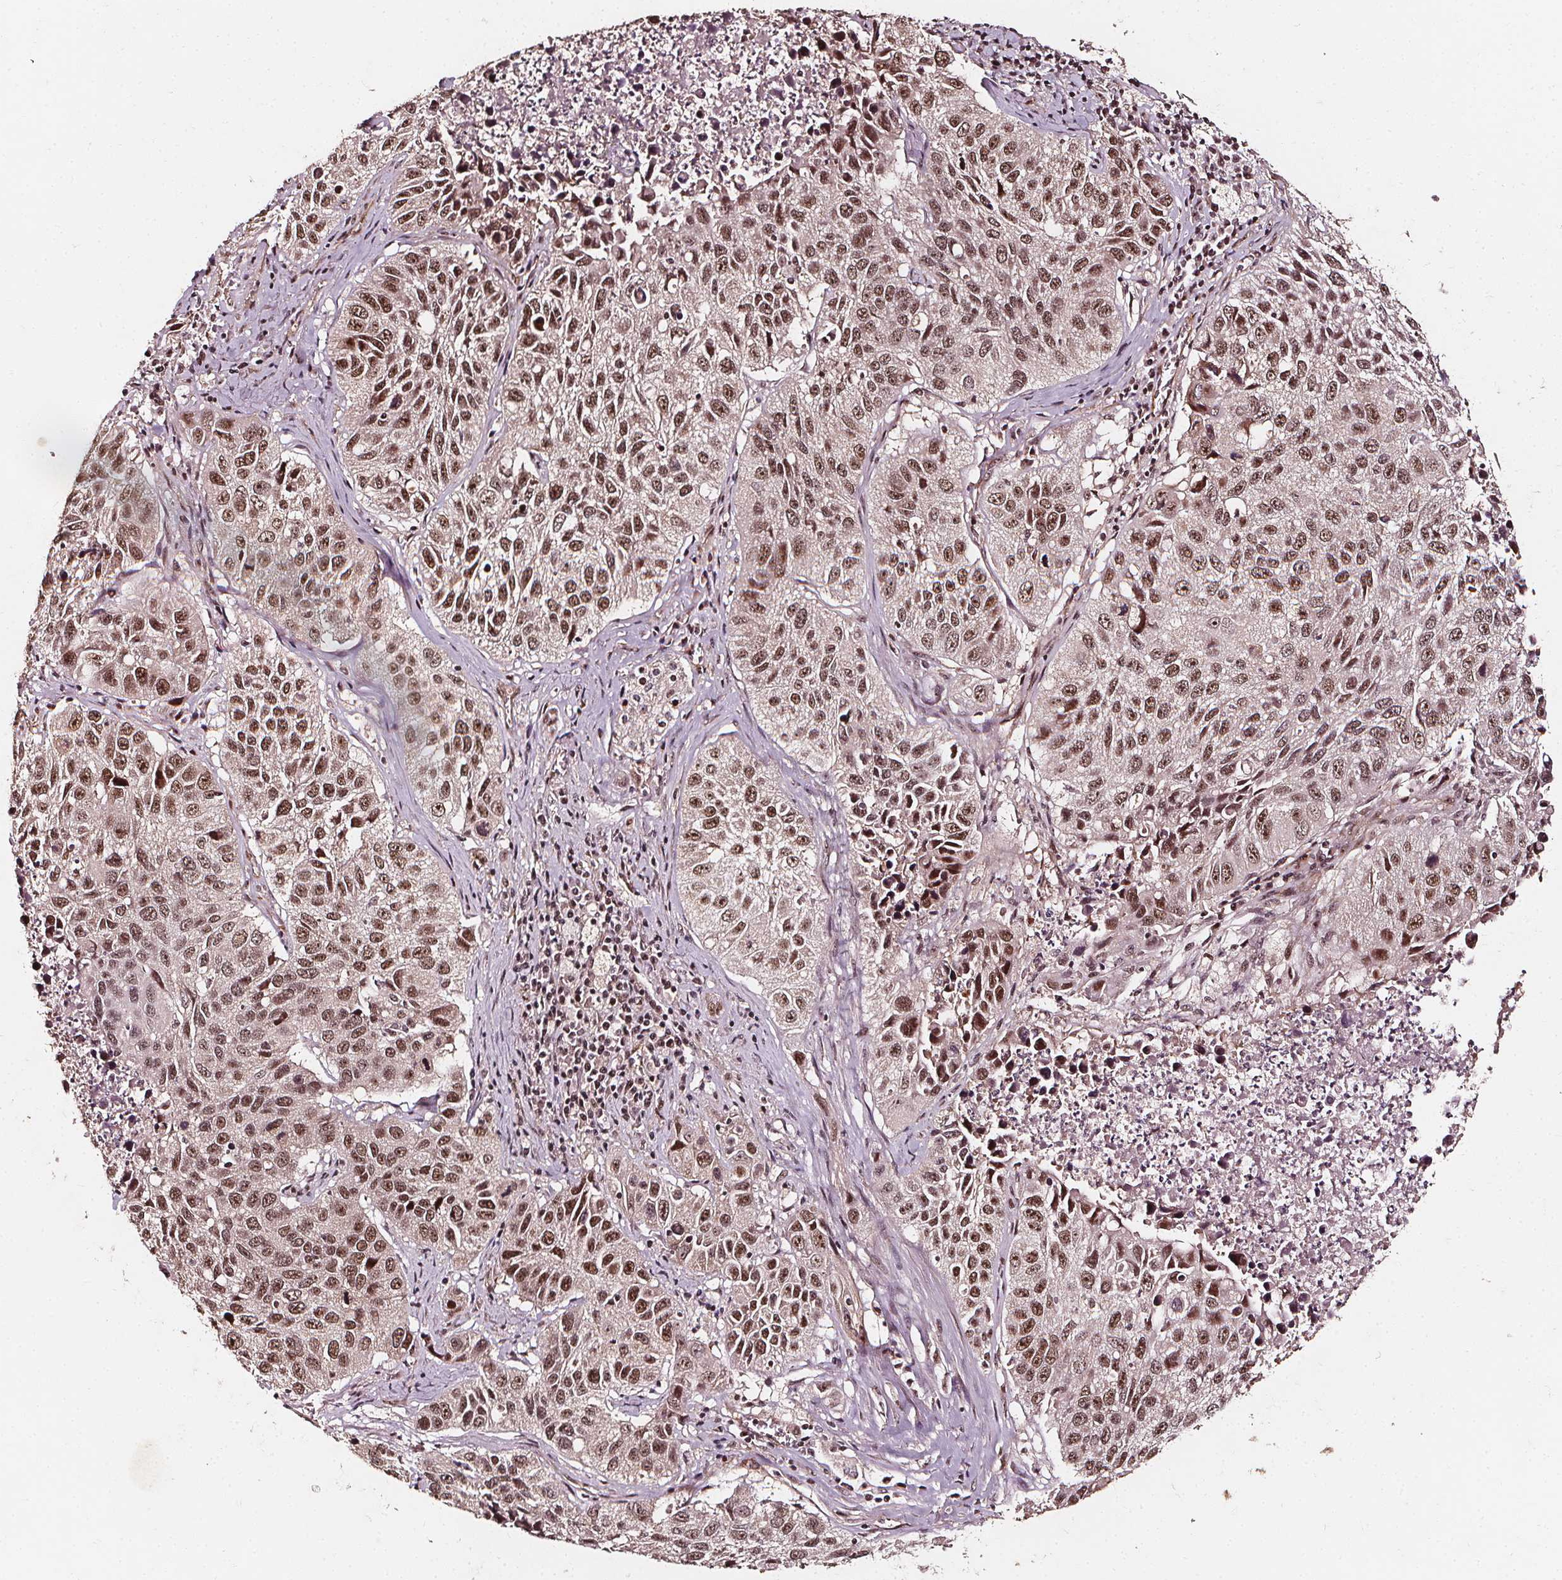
{"staining": {"intensity": "moderate", "quantity": ">75%", "location": "nuclear"}, "tissue": "lung cancer", "cell_type": "Tumor cells", "image_type": "cancer", "snomed": [{"axis": "morphology", "description": "Squamous cell carcinoma, NOS"}, {"axis": "topography", "description": "Lung"}], "caption": "Tumor cells reveal moderate nuclear positivity in about >75% of cells in lung cancer (squamous cell carcinoma). The staining is performed using DAB (3,3'-diaminobenzidine) brown chromogen to label protein expression. The nuclei are counter-stained blue using hematoxylin.", "gene": "EXOSC9", "patient": {"sex": "female", "age": 61}}